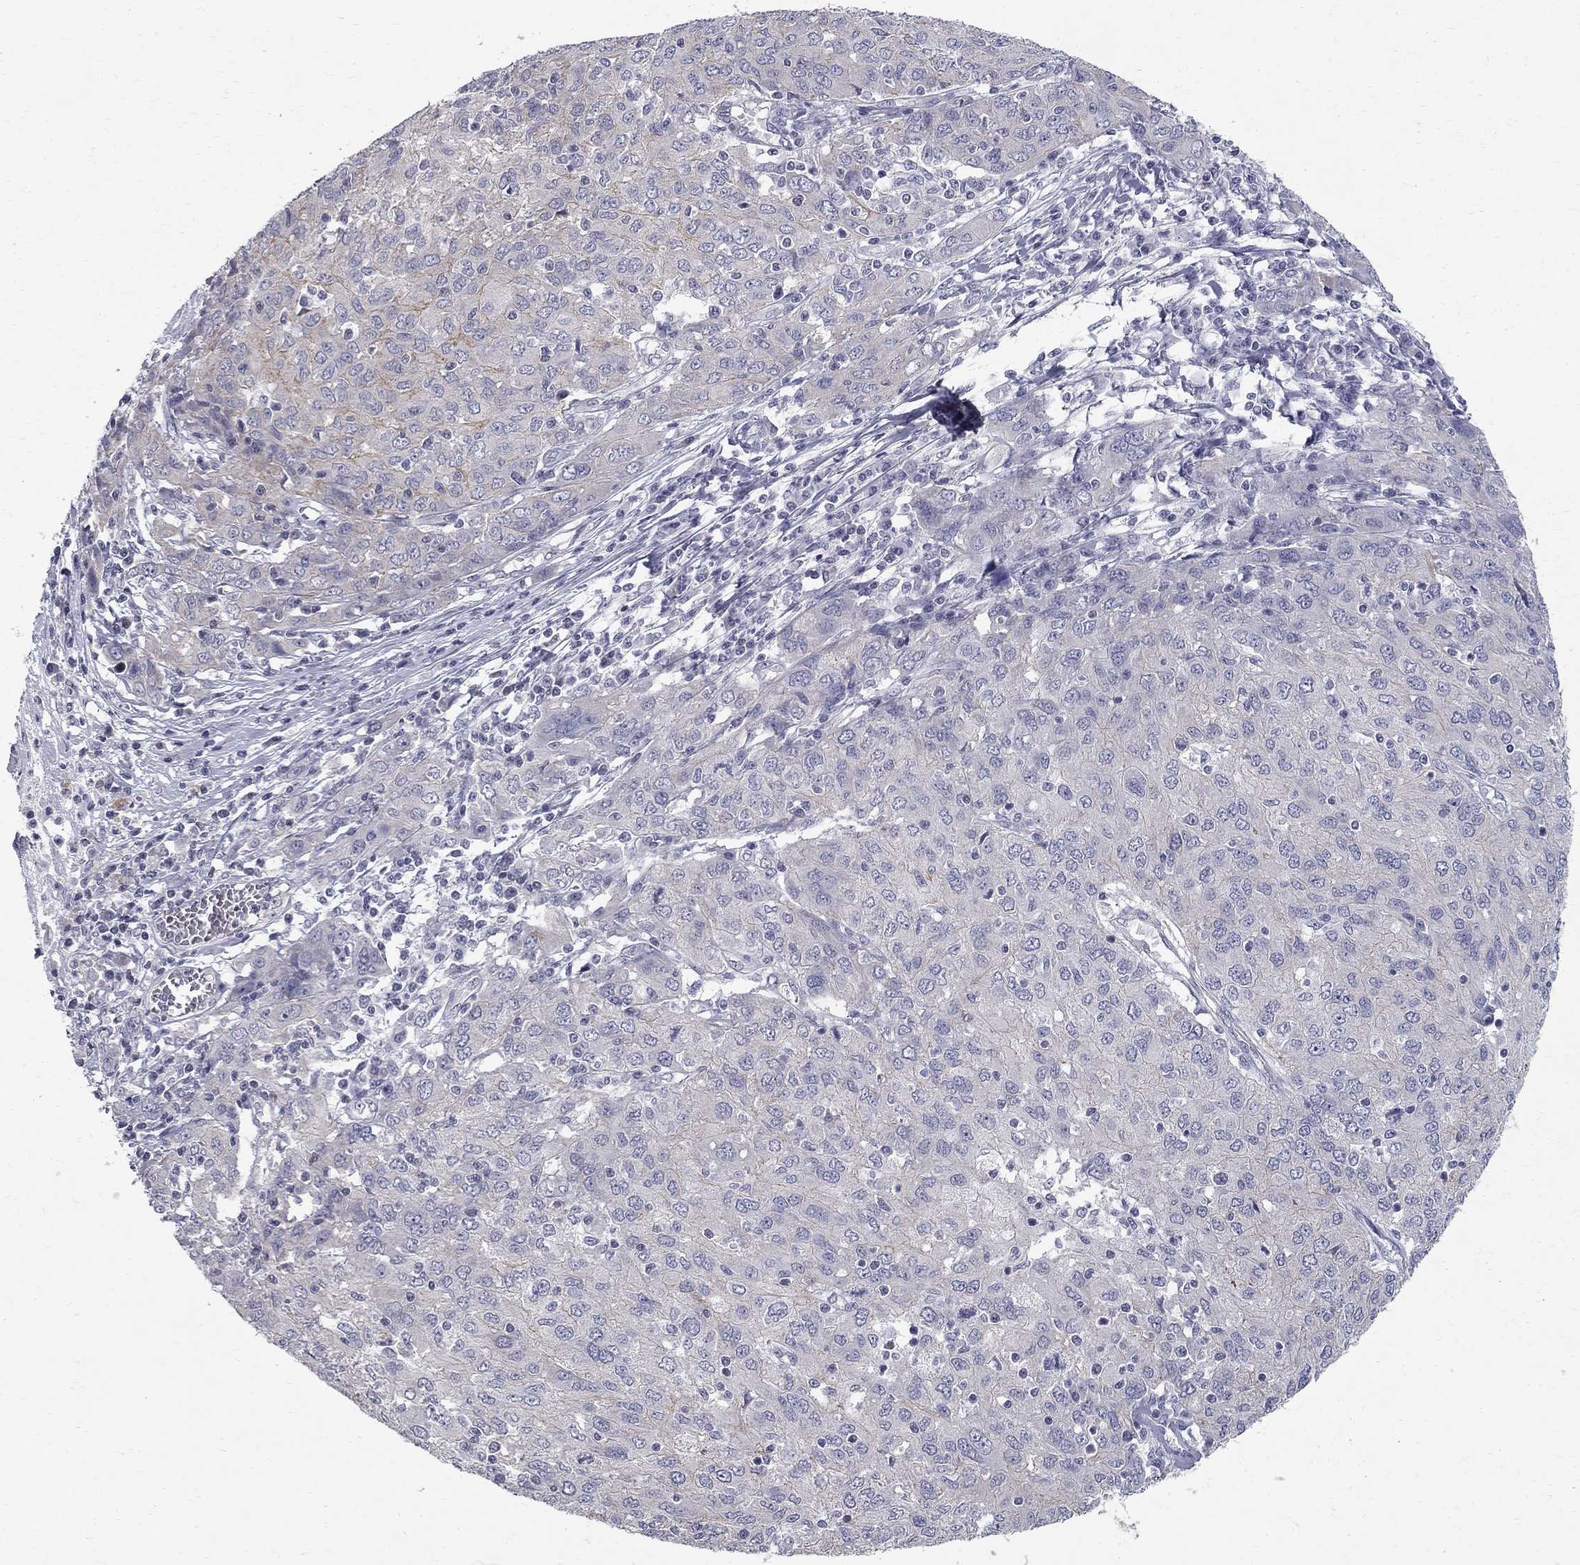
{"staining": {"intensity": "negative", "quantity": "none", "location": "none"}, "tissue": "ovarian cancer", "cell_type": "Tumor cells", "image_type": "cancer", "snomed": [{"axis": "morphology", "description": "Carcinoma, endometroid"}, {"axis": "topography", "description": "Ovary"}], "caption": "This image is of endometroid carcinoma (ovarian) stained with immunohistochemistry to label a protein in brown with the nuclei are counter-stained blue. There is no staining in tumor cells. (DAB (3,3'-diaminobenzidine) immunohistochemistry with hematoxylin counter stain).", "gene": "CLIC6", "patient": {"sex": "female", "age": 50}}